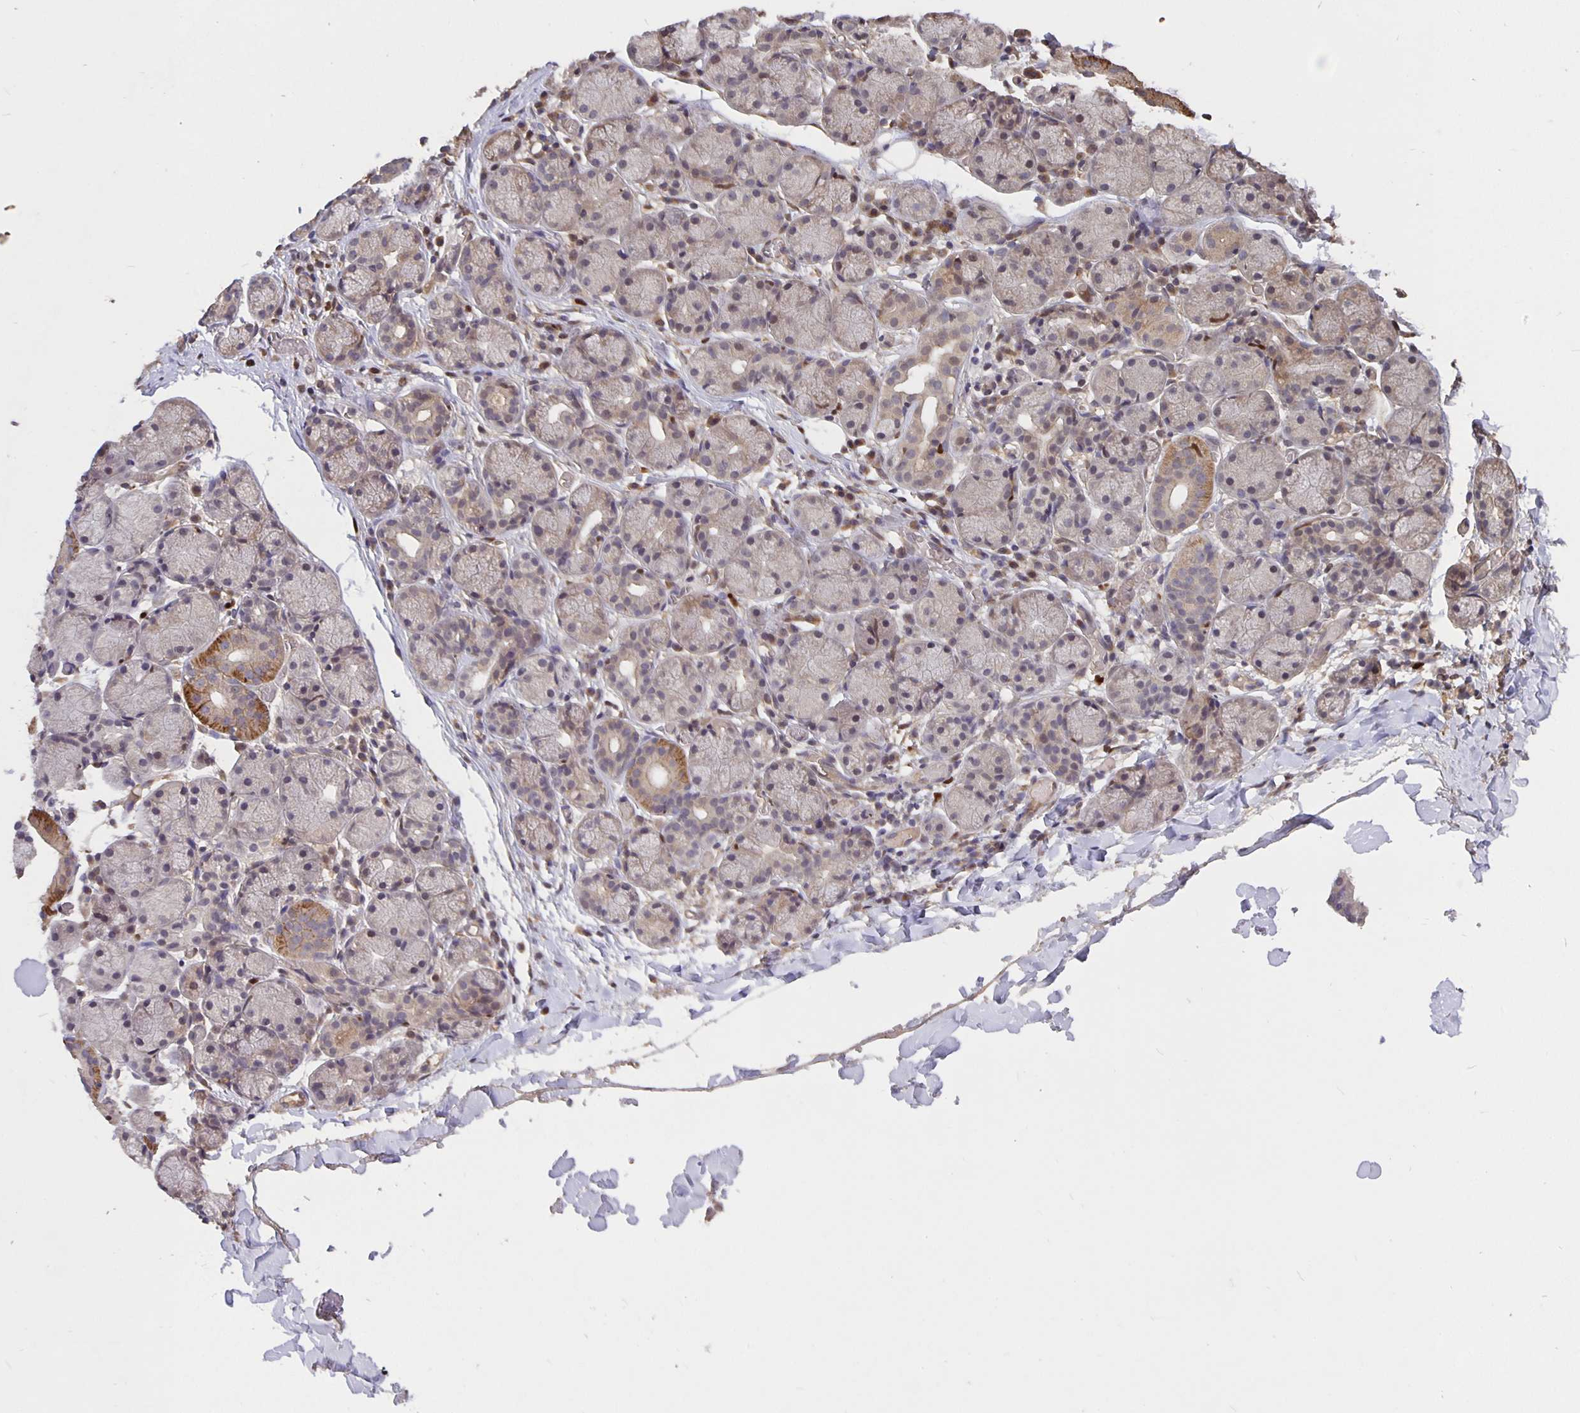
{"staining": {"intensity": "moderate", "quantity": "<25%", "location": "cytoplasmic/membranous"}, "tissue": "salivary gland", "cell_type": "Glandular cells", "image_type": "normal", "snomed": [{"axis": "morphology", "description": "Normal tissue, NOS"}, {"axis": "topography", "description": "Salivary gland"}], "caption": "This photomicrograph reveals IHC staining of benign human salivary gland, with low moderate cytoplasmic/membranous expression in approximately <25% of glandular cells.", "gene": "NOG", "patient": {"sex": "female", "age": 24}}